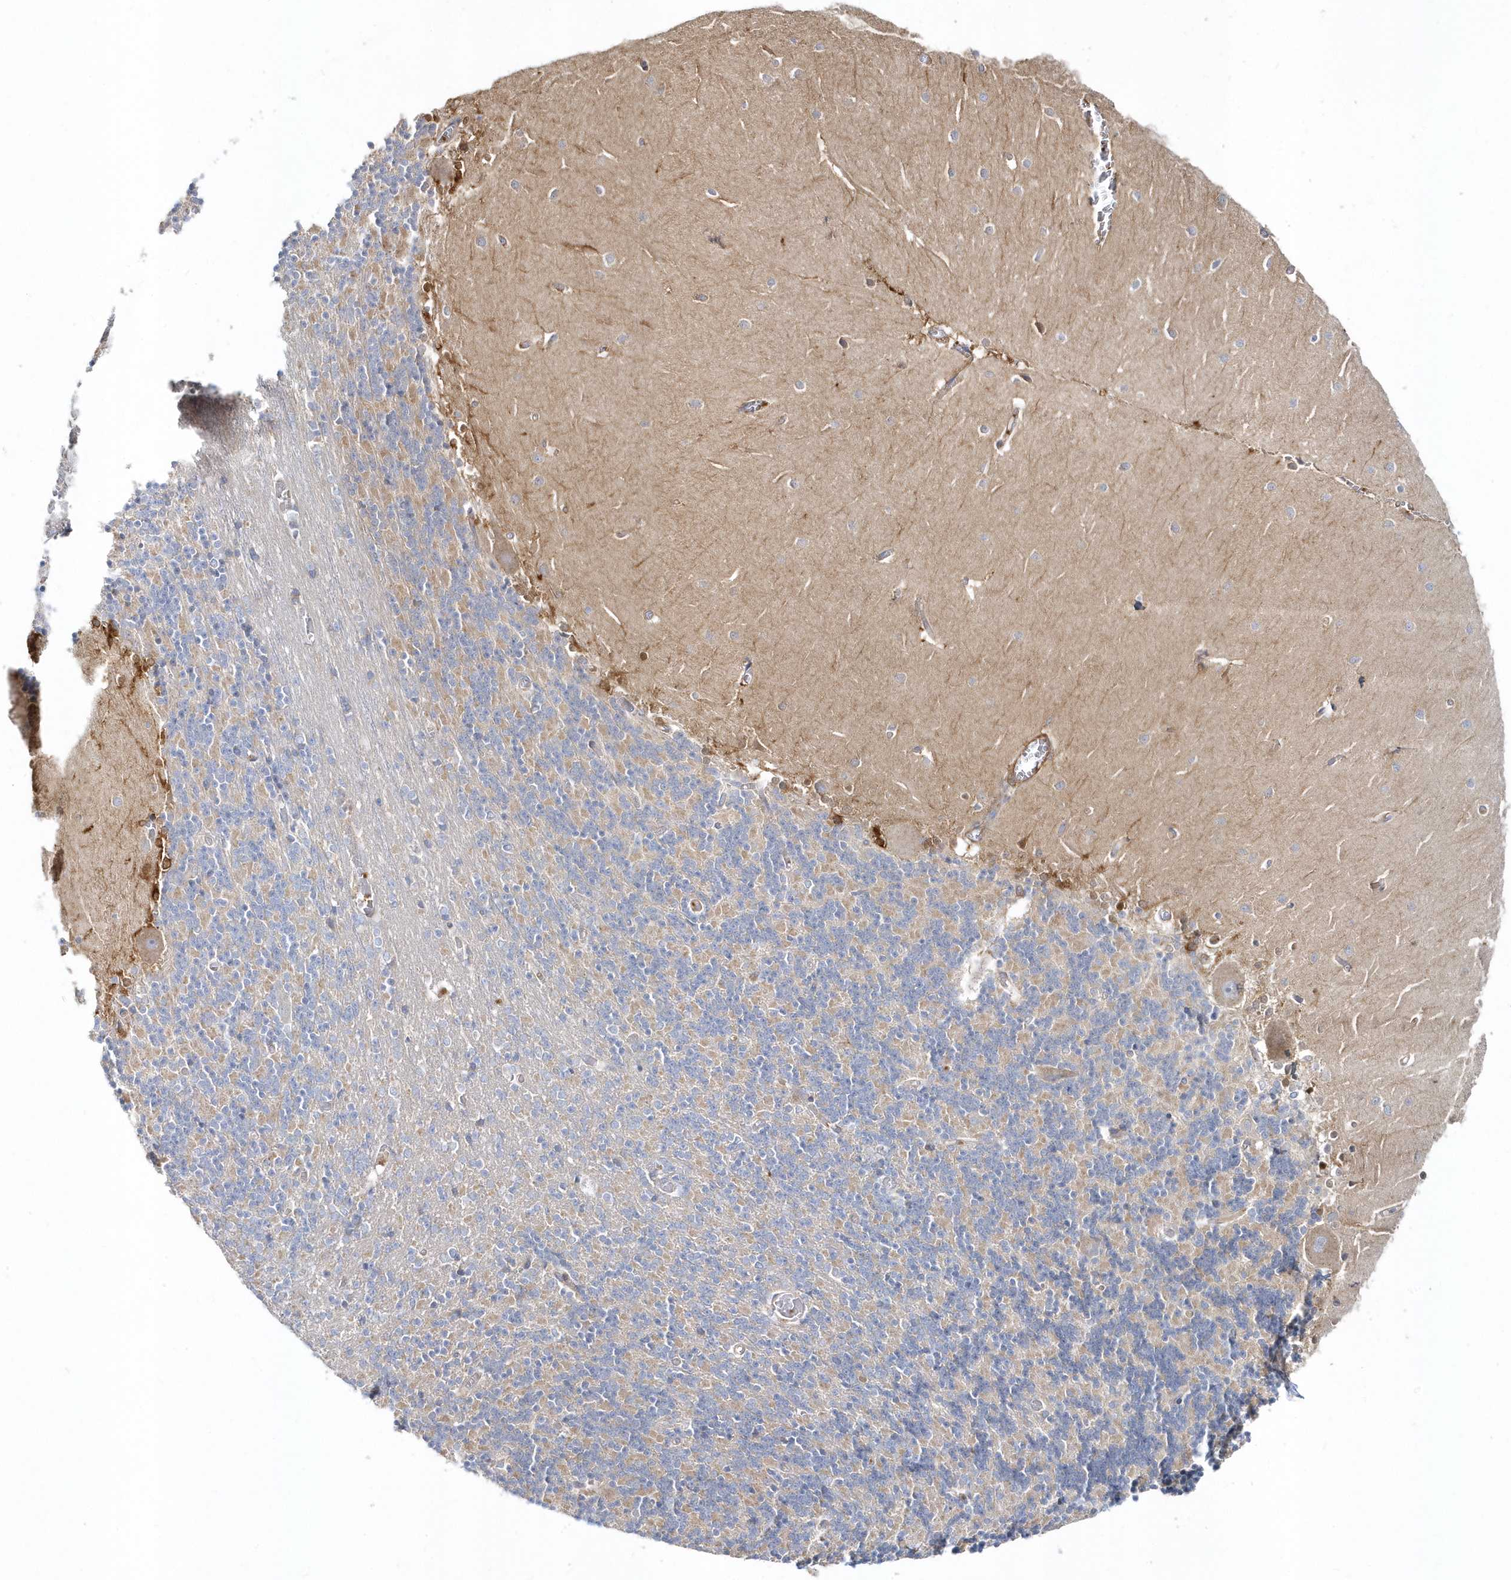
{"staining": {"intensity": "weak", "quantity": "25%-75%", "location": "cytoplasmic/membranous"}, "tissue": "cerebellum", "cell_type": "Cells in granular layer", "image_type": "normal", "snomed": [{"axis": "morphology", "description": "Normal tissue, NOS"}, {"axis": "topography", "description": "Cerebellum"}], "caption": "Normal cerebellum displays weak cytoplasmic/membranous expression in about 25%-75% of cells in granular layer, visualized by immunohistochemistry. The staining was performed using DAB (3,3'-diaminobenzidine), with brown indicating positive protein expression. Nuclei are stained blue with hematoxylin.", "gene": "LEXM", "patient": {"sex": "male", "age": 57}}